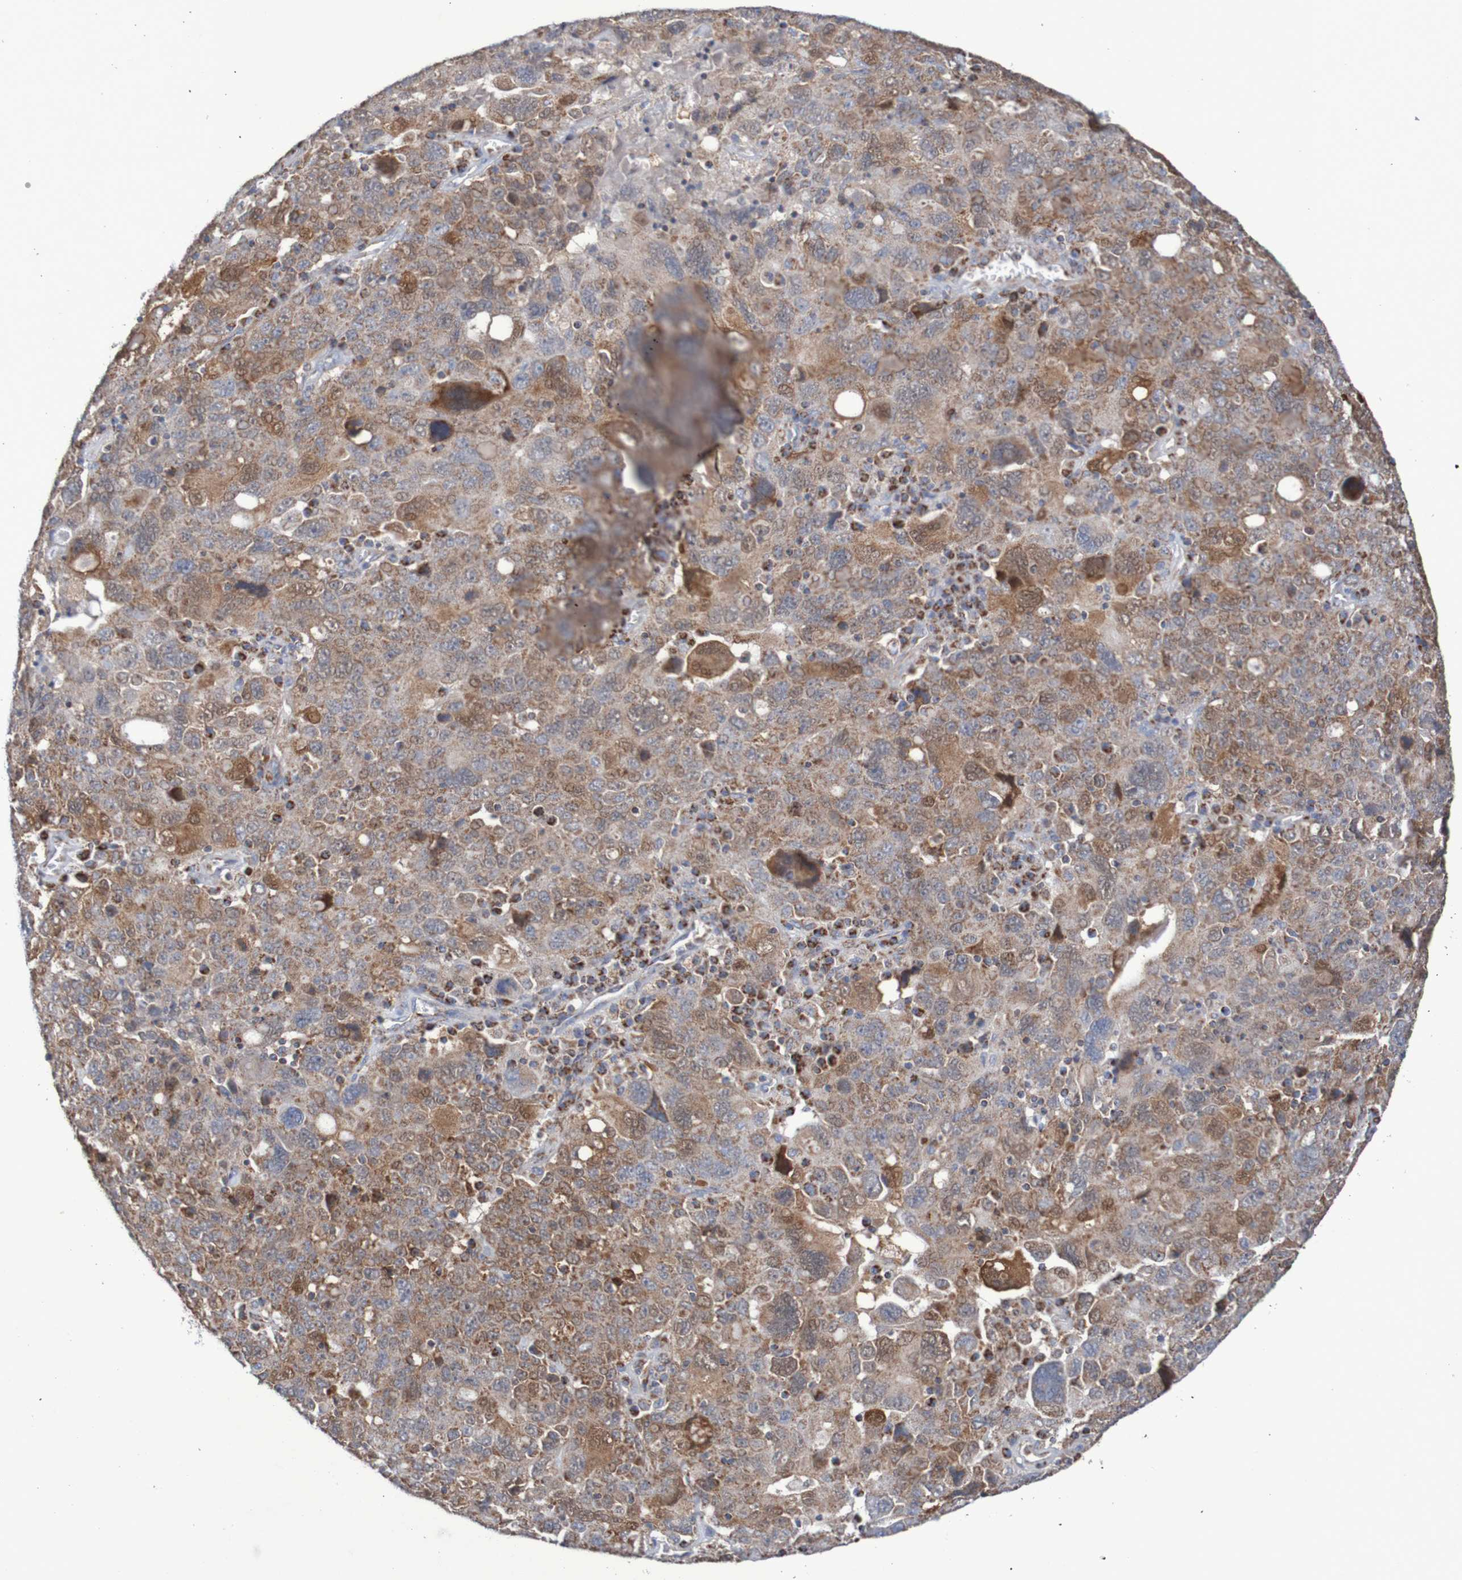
{"staining": {"intensity": "moderate", "quantity": ">75%", "location": "cytoplasmic/membranous"}, "tissue": "ovarian cancer", "cell_type": "Tumor cells", "image_type": "cancer", "snomed": [{"axis": "morphology", "description": "Carcinoma, endometroid"}, {"axis": "topography", "description": "Ovary"}], "caption": "Immunohistochemistry micrograph of neoplastic tissue: ovarian cancer (endometroid carcinoma) stained using IHC demonstrates medium levels of moderate protein expression localized specifically in the cytoplasmic/membranous of tumor cells, appearing as a cytoplasmic/membranous brown color.", "gene": "MMEL1", "patient": {"sex": "female", "age": 62}}